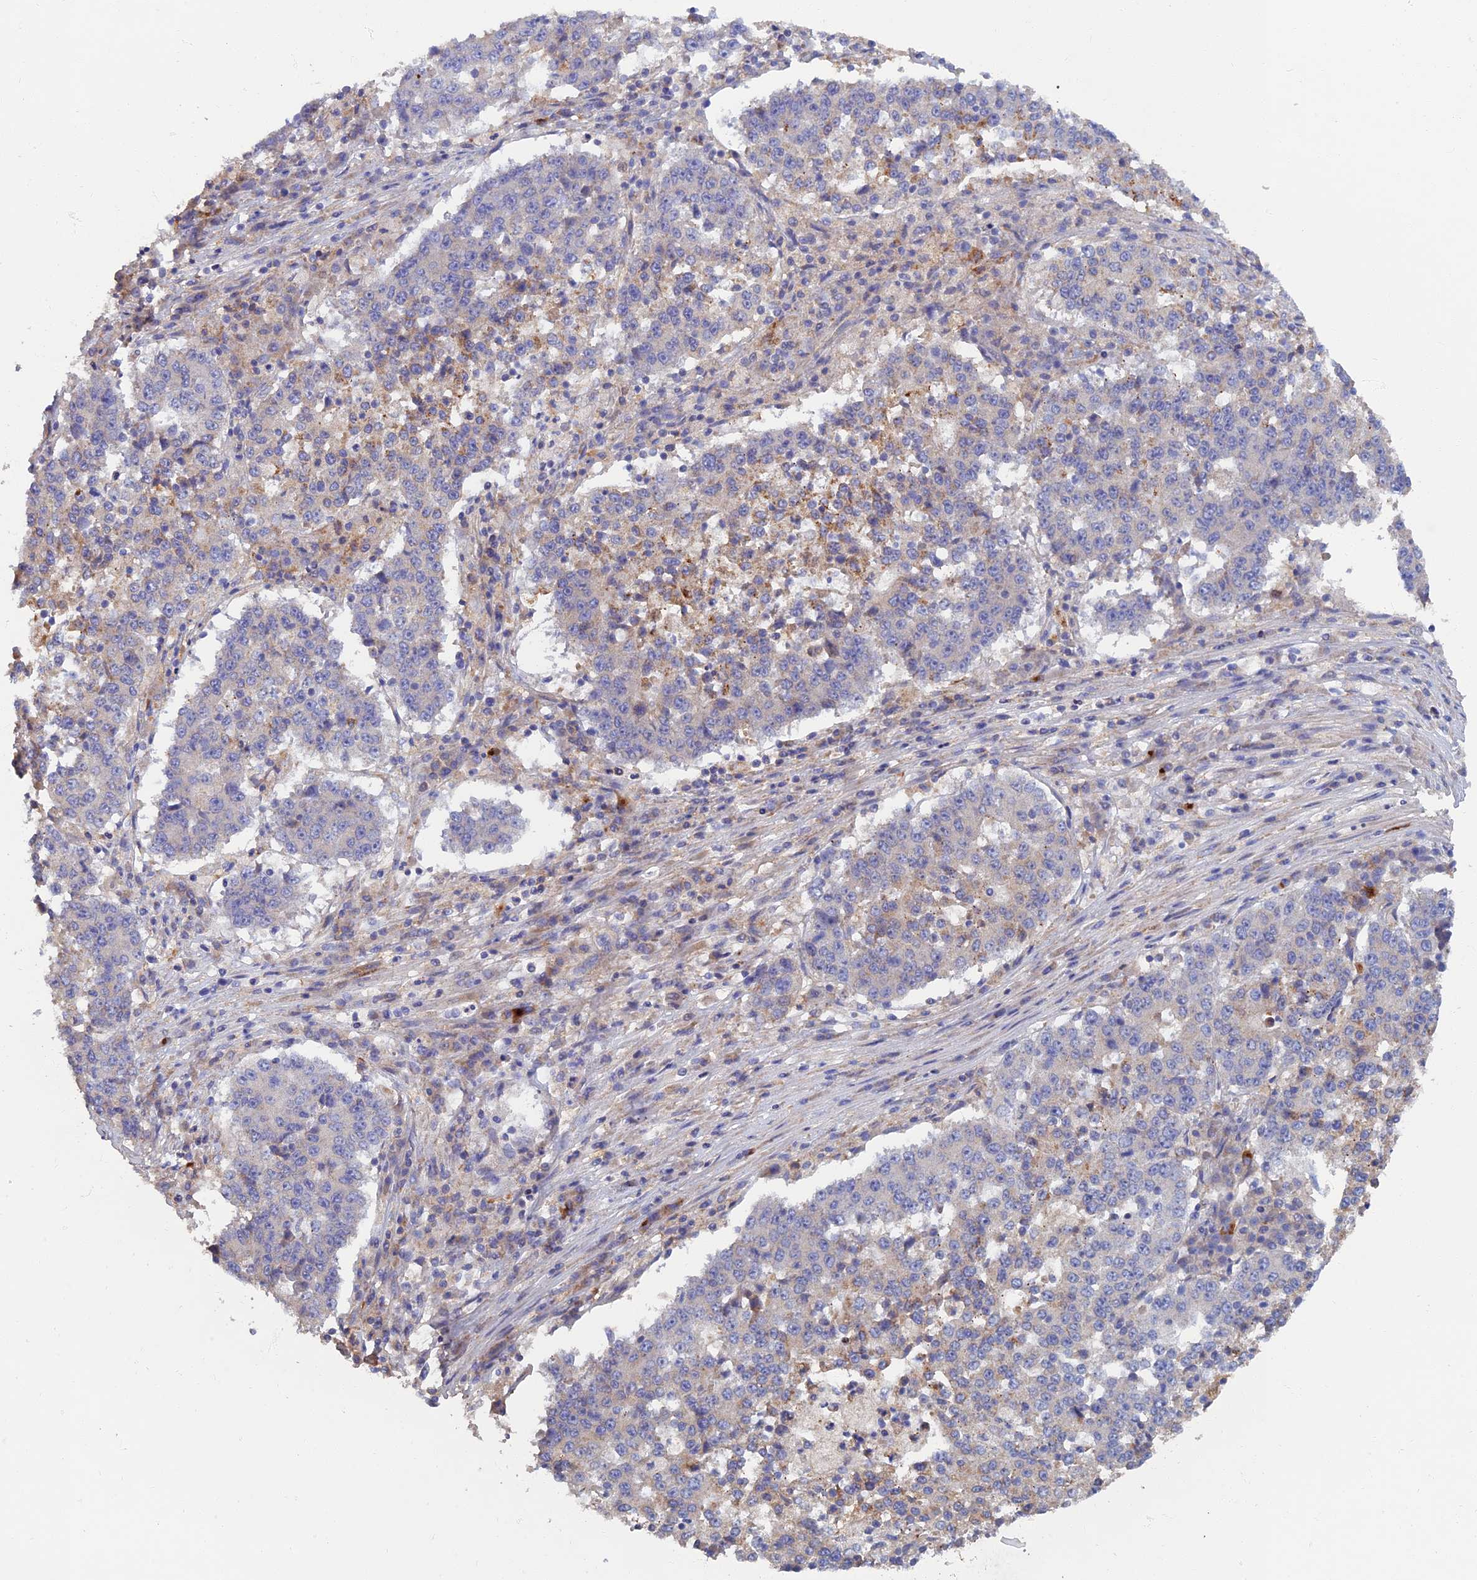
{"staining": {"intensity": "negative", "quantity": "none", "location": "none"}, "tissue": "stomach cancer", "cell_type": "Tumor cells", "image_type": "cancer", "snomed": [{"axis": "morphology", "description": "Adenocarcinoma, NOS"}, {"axis": "topography", "description": "Stomach"}], "caption": "Protein analysis of adenocarcinoma (stomach) reveals no significant positivity in tumor cells.", "gene": "TMEM44", "patient": {"sex": "male", "age": 59}}